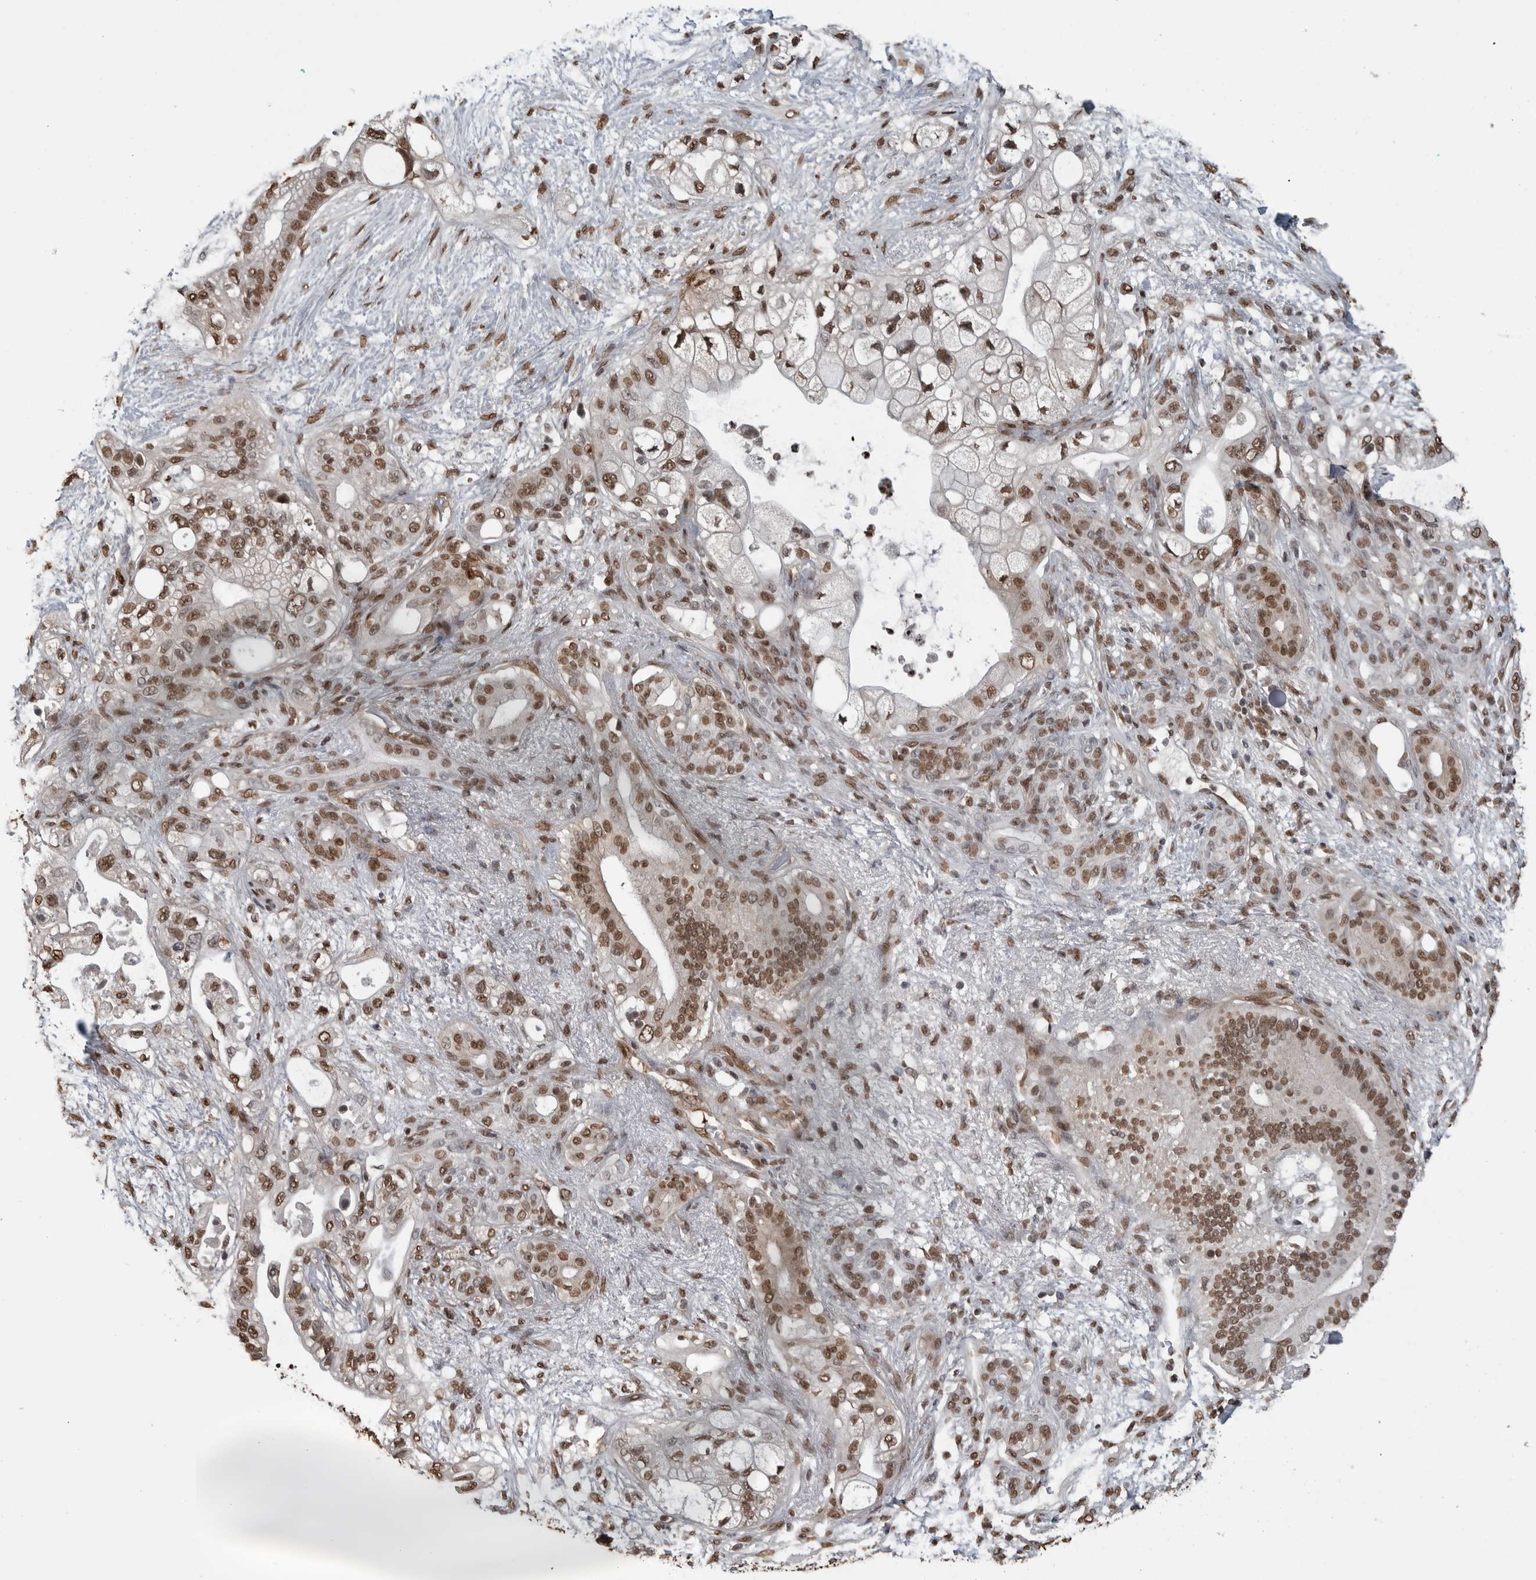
{"staining": {"intensity": "moderate", "quantity": ">75%", "location": "nuclear"}, "tissue": "pancreatic cancer", "cell_type": "Tumor cells", "image_type": "cancer", "snomed": [{"axis": "morphology", "description": "Adenocarcinoma, NOS"}, {"axis": "topography", "description": "Pancreas"}], "caption": "This is an image of IHC staining of pancreatic cancer, which shows moderate positivity in the nuclear of tumor cells.", "gene": "SMAD2", "patient": {"sex": "male", "age": 53}}